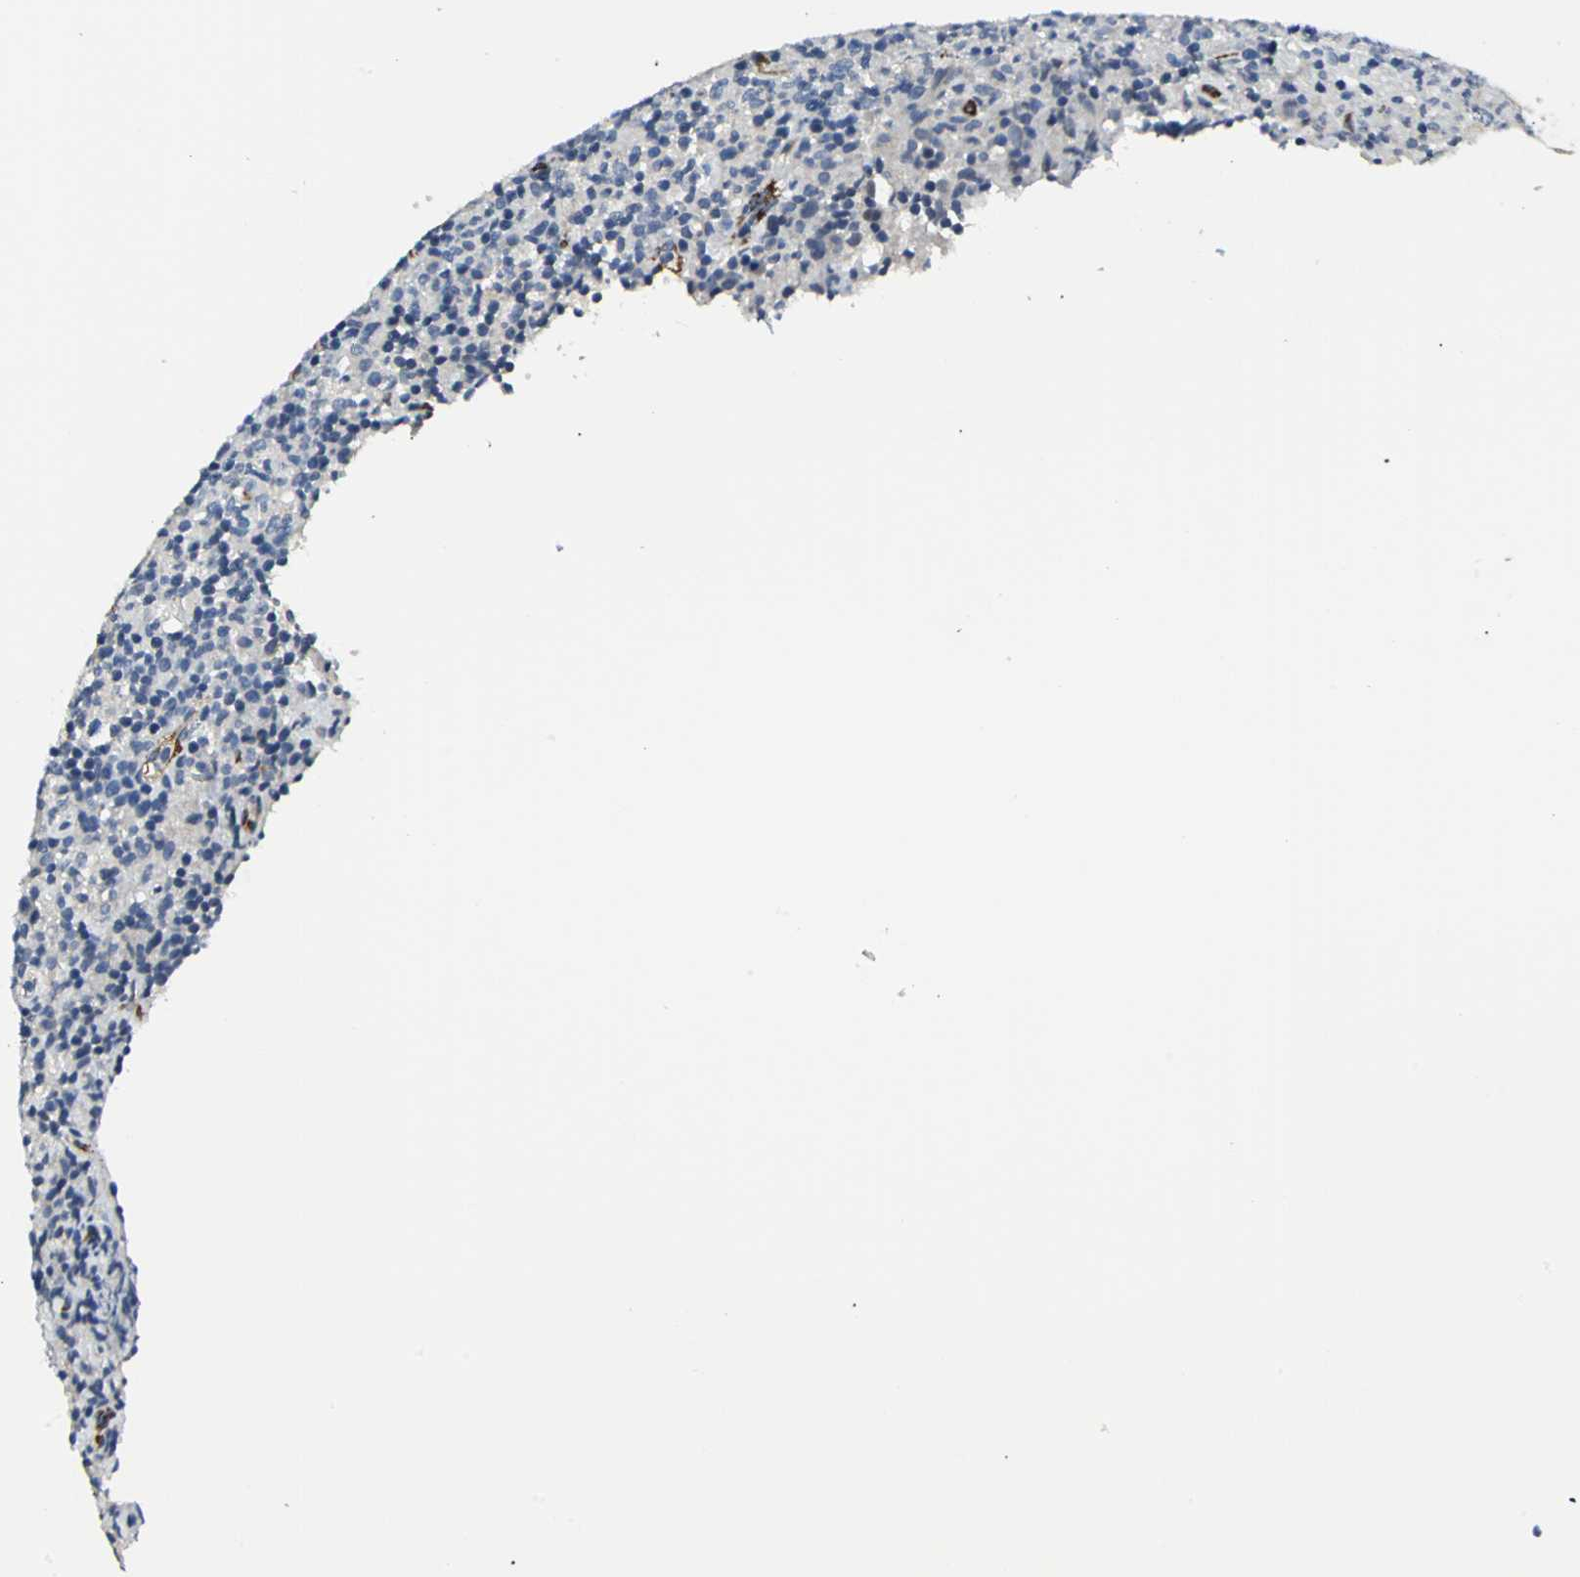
{"staining": {"intensity": "negative", "quantity": "none", "location": "none"}, "tissue": "lymphoma", "cell_type": "Tumor cells", "image_type": "cancer", "snomed": [{"axis": "morphology", "description": "Hodgkin's disease, NOS"}, {"axis": "topography", "description": "Lymph node"}], "caption": "Tumor cells are negative for brown protein staining in Hodgkin's disease.", "gene": "B3GNT2", "patient": {"sex": "male", "age": 65}}